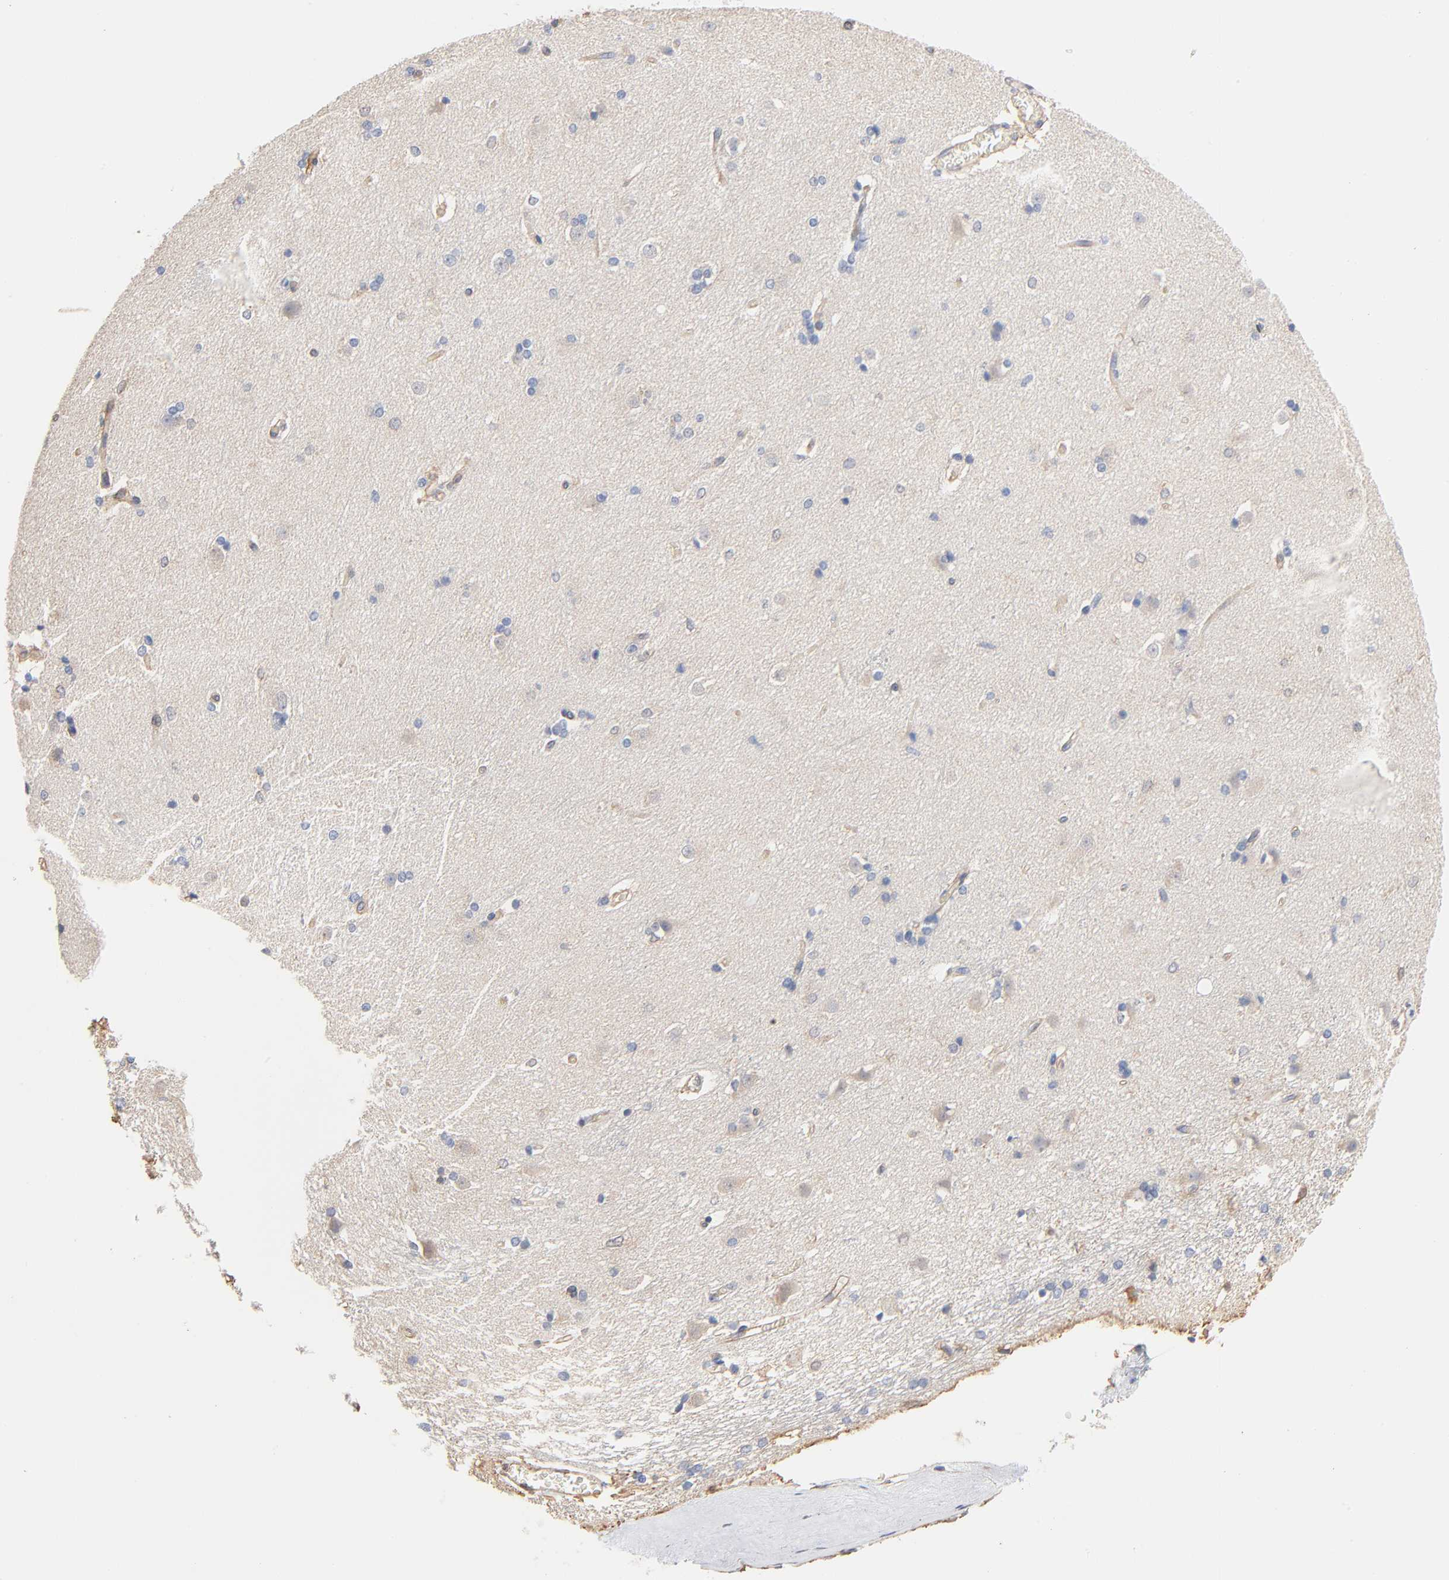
{"staining": {"intensity": "negative", "quantity": "none", "location": "none"}, "tissue": "caudate", "cell_type": "Glial cells", "image_type": "normal", "snomed": [{"axis": "morphology", "description": "Normal tissue, NOS"}, {"axis": "topography", "description": "Lateral ventricle wall"}], "caption": "Normal caudate was stained to show a protein in brown. There is no significant positivity in glial cells. (IHC, brightfield microscopy, high magnification).", "gene": "ABCD4", "patient": {"sex": "female", "age": 19}}